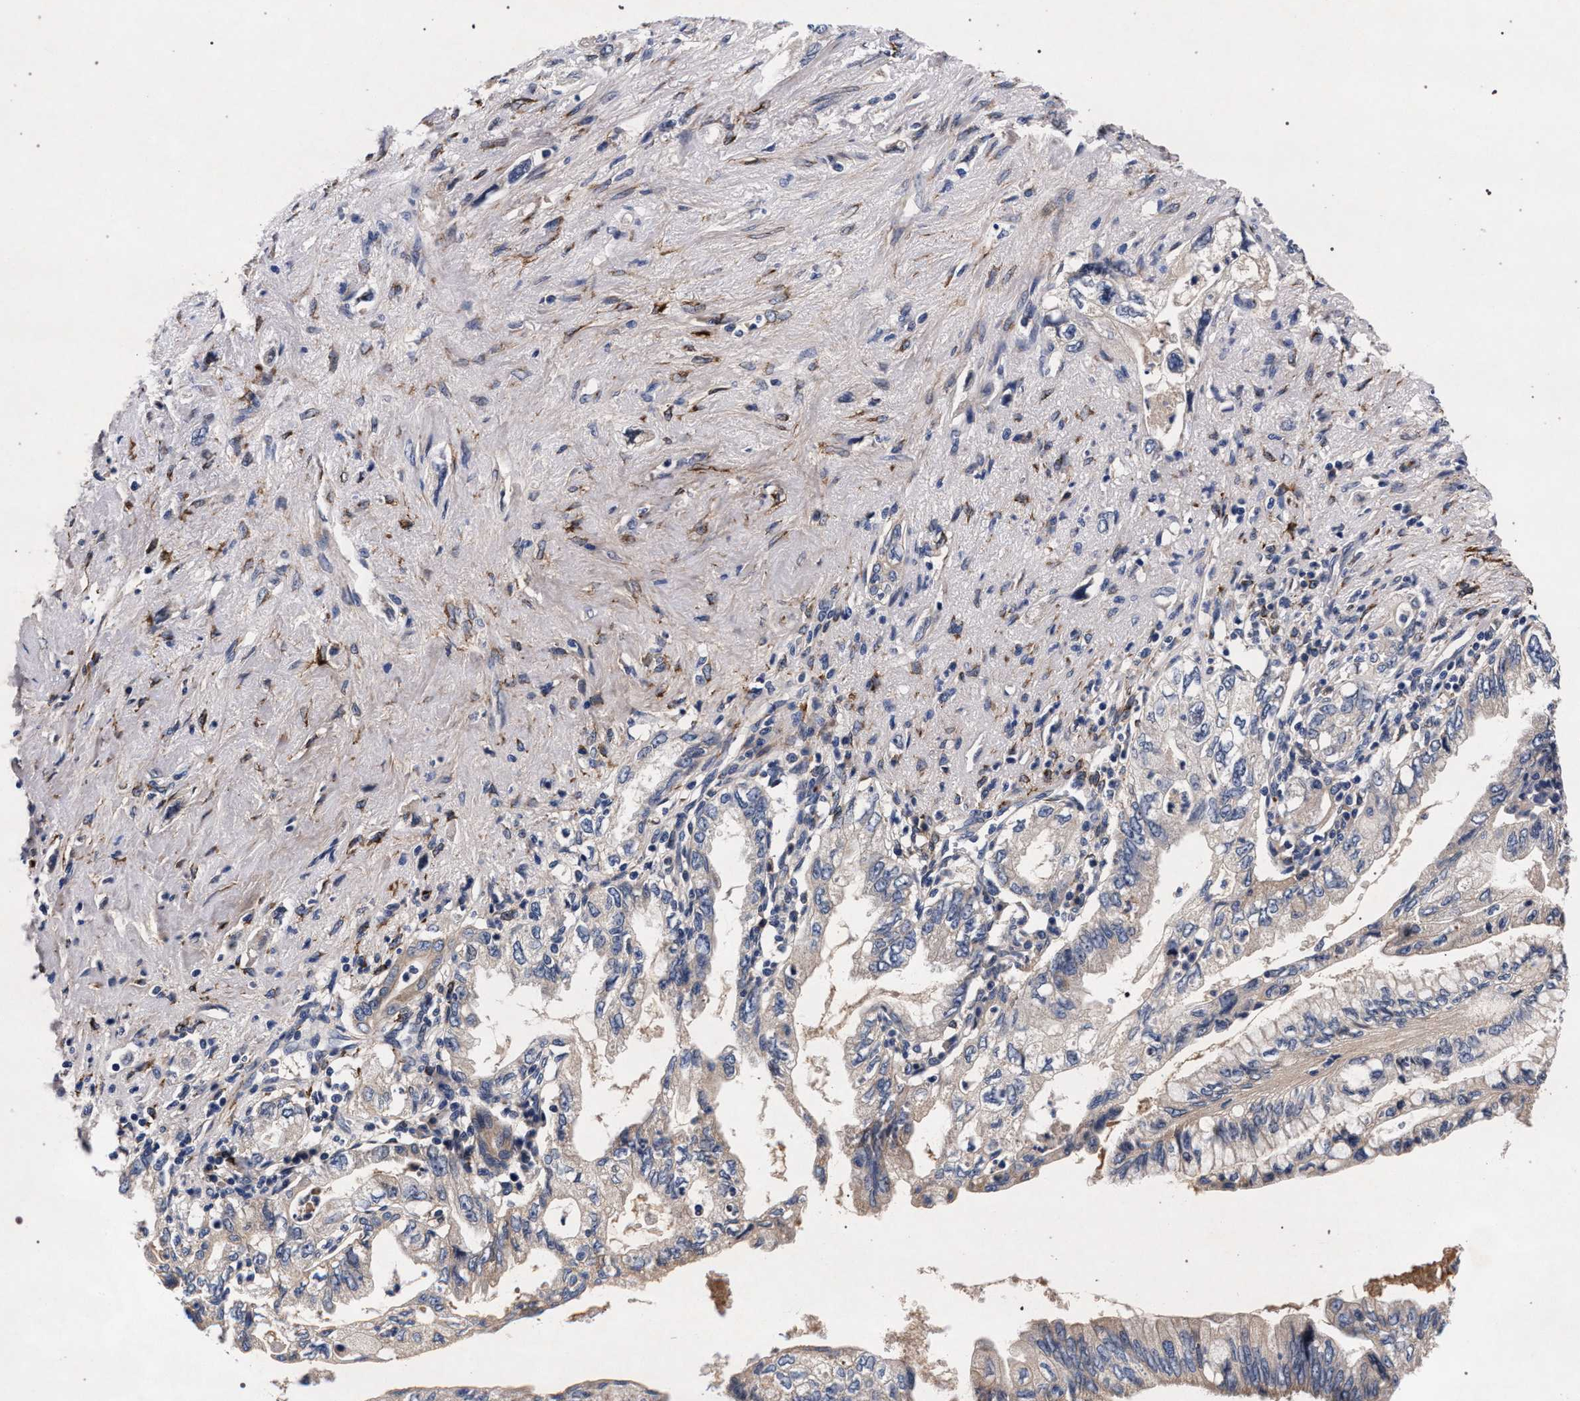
{"staining": {"intensity": "weak", "quantity": "<25%", "location": "cytoplasmic/membranous"}, "tissue": "pancreatic cancer", "cell_type": "Tumor cells", "image_type": "cancer", "snomed": [{"axis": "morphology", "description": "Adenocarcinoma, NOS"}, {"axis": "topography", "description": "Pancreas"}], "caption": "This histopathology image is of pancreatic cancer (adenocarcinoma) stained with IHC to label a protein in brown with the nuclei are counter-stained blue. There is no staining in tumor cells. (DAB immunohistochemistry (IHC) visualized using brightfield microscopy, high magnification).", "gene": "NEK7", "patient": {"sex": "female", "age": 73}}